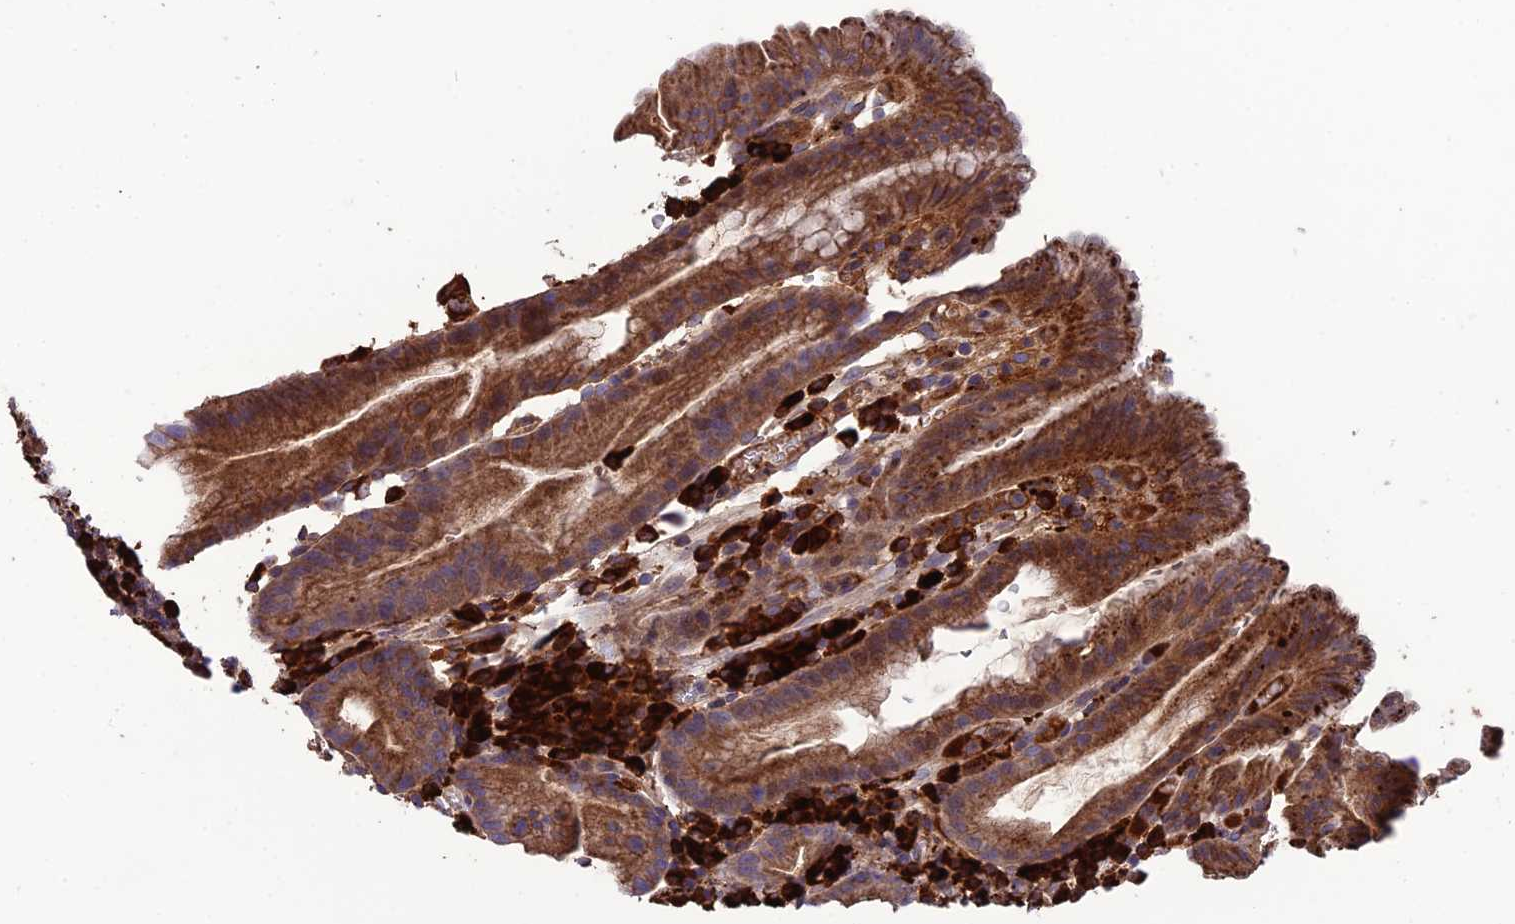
{"staining": {"intensity": "strong", "quantity": "25%-75%", "location": "cytoplasmic/membranous"}, "tissue": "stomach", "cell_type": "Glandular cells", "image_type": "normal", "snomed": [{"axis": "morphology", "description": "Normal tissue, NOS"}, {"axis": "morphology", "description": "Inflammation, NOS"}, {"axis": "topography", "description": "Stomach"}], "caption": "Immunohistochemistry of unremarkable stomach exhibits high levels of strong cytoplasmic/membranous positivity in approximately 25%-75% of glandular cells. (Brightfield microscopy of DAB IHC at high magnification).", "gene": "MIOS", "patient": {"sex": "male", "age": 79}}